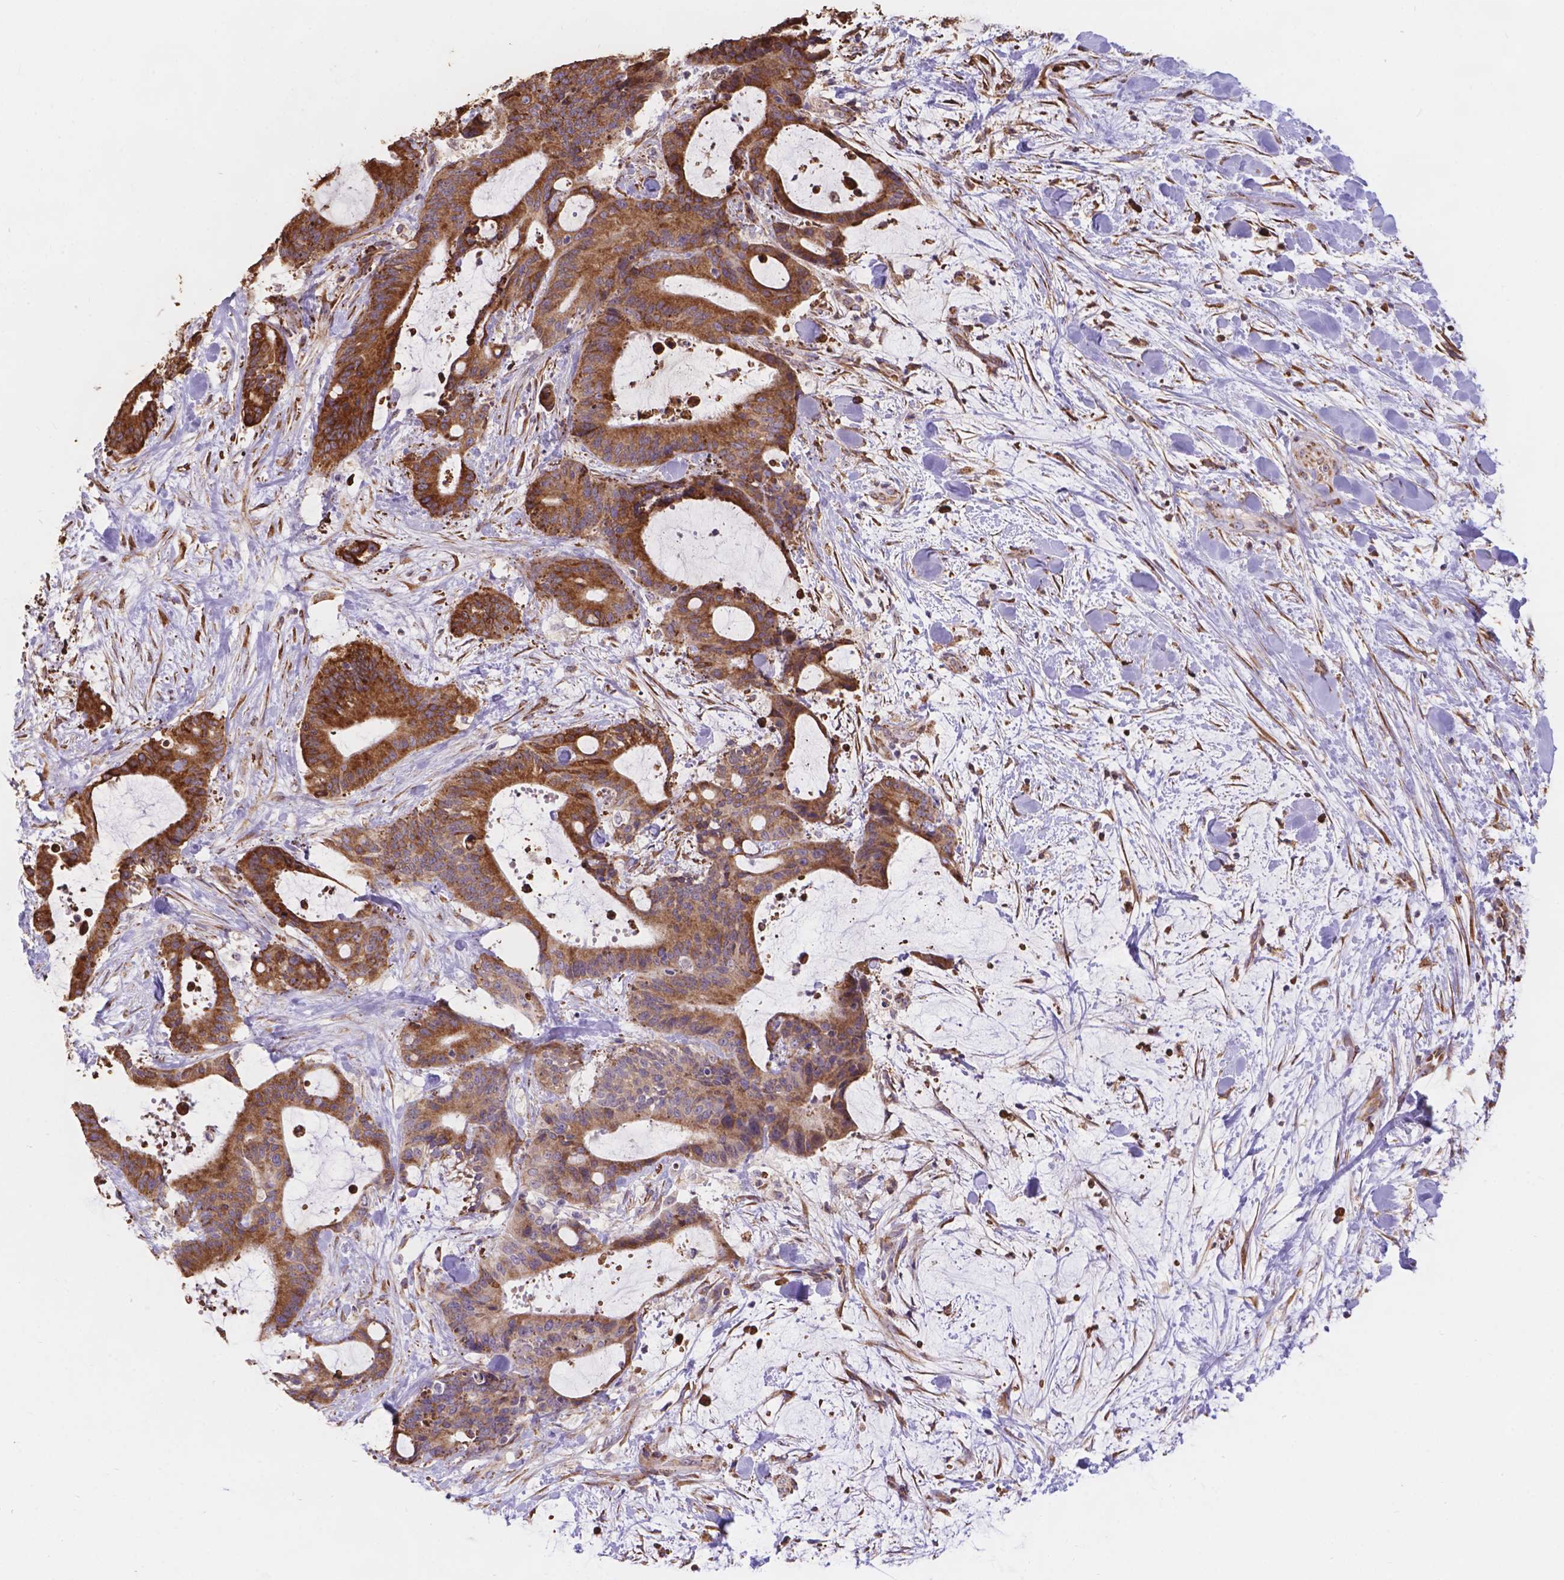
{"staining": {"intensity": "strong", "quantity": ">75%", "location": "cytoplasmic/membranous"}, "tissue": "liver cancer", "cell_type": "Tumor cells", "image_type": "cancer", "snomed": [{"axis": "morphology", "description": "Cholangiocarcinoma"}, {"axis": "topography", "description": "Liver"}], "caption": "Cholangiocarcinoma (liver) tissue reveals strong cytoplasmic/membranous expression in approximately >75% of tumor cells, visualized by immunohistochemistry.", "gene": "IPO11", "patient": {"sex": "female", "age": 73}}